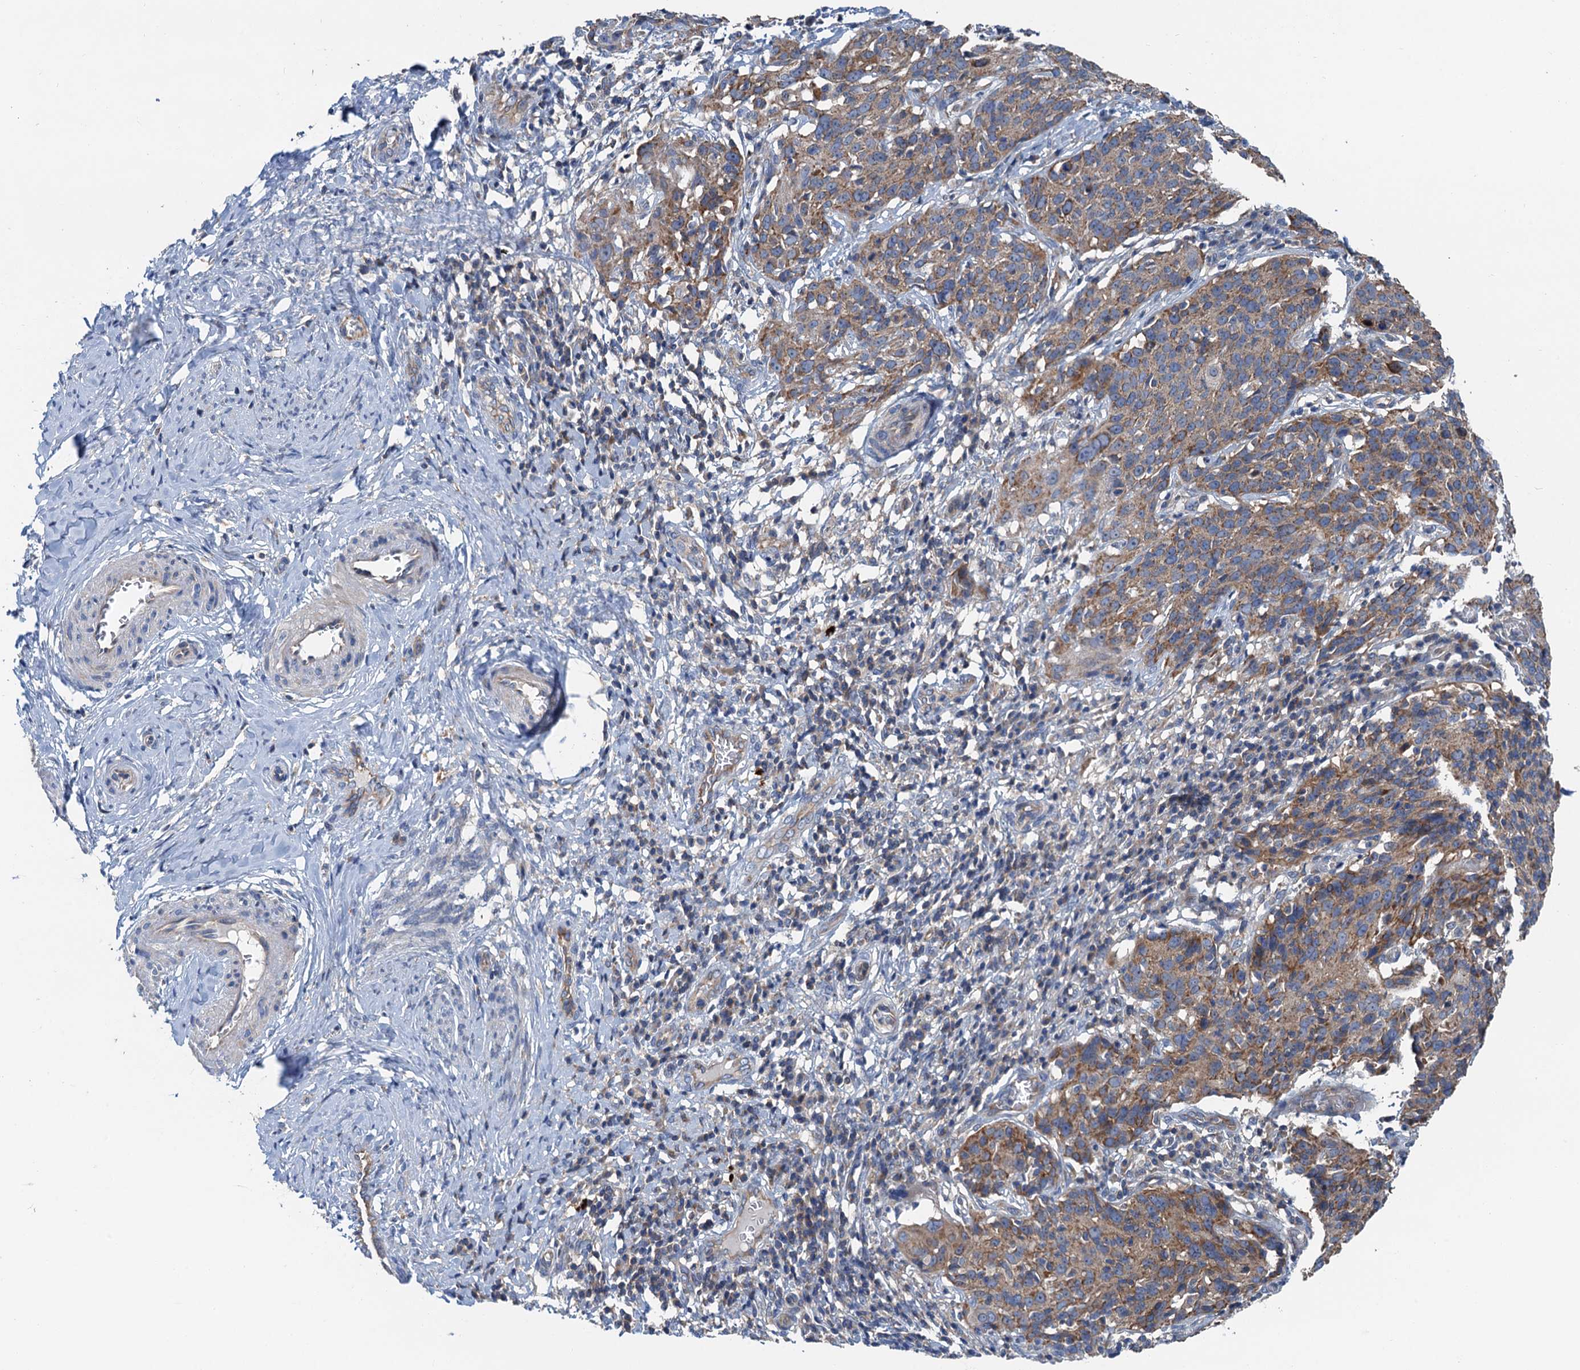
{"staining": {"intensity": "moderate", "quantity": ">75%", "location": "cytoplasmic/membranous"}, "tissue": "cervical cancer", "cell_type": "Tumor cells", "image_type": "cancer", "snomed": [{"axis": "morphology", "description": "Squamous cell carcinoma, NOS"}, {"axis": "topography", "description": "Cervix"}], "caption": "Human cervical cancer stained for a protein (brown) demonstrates moderate cytoplasmic/membranous positive staining in approximately >75% of tumor cells.", "gene": "ANKRD26", "patient": {"sex": "female", "age": 50}}